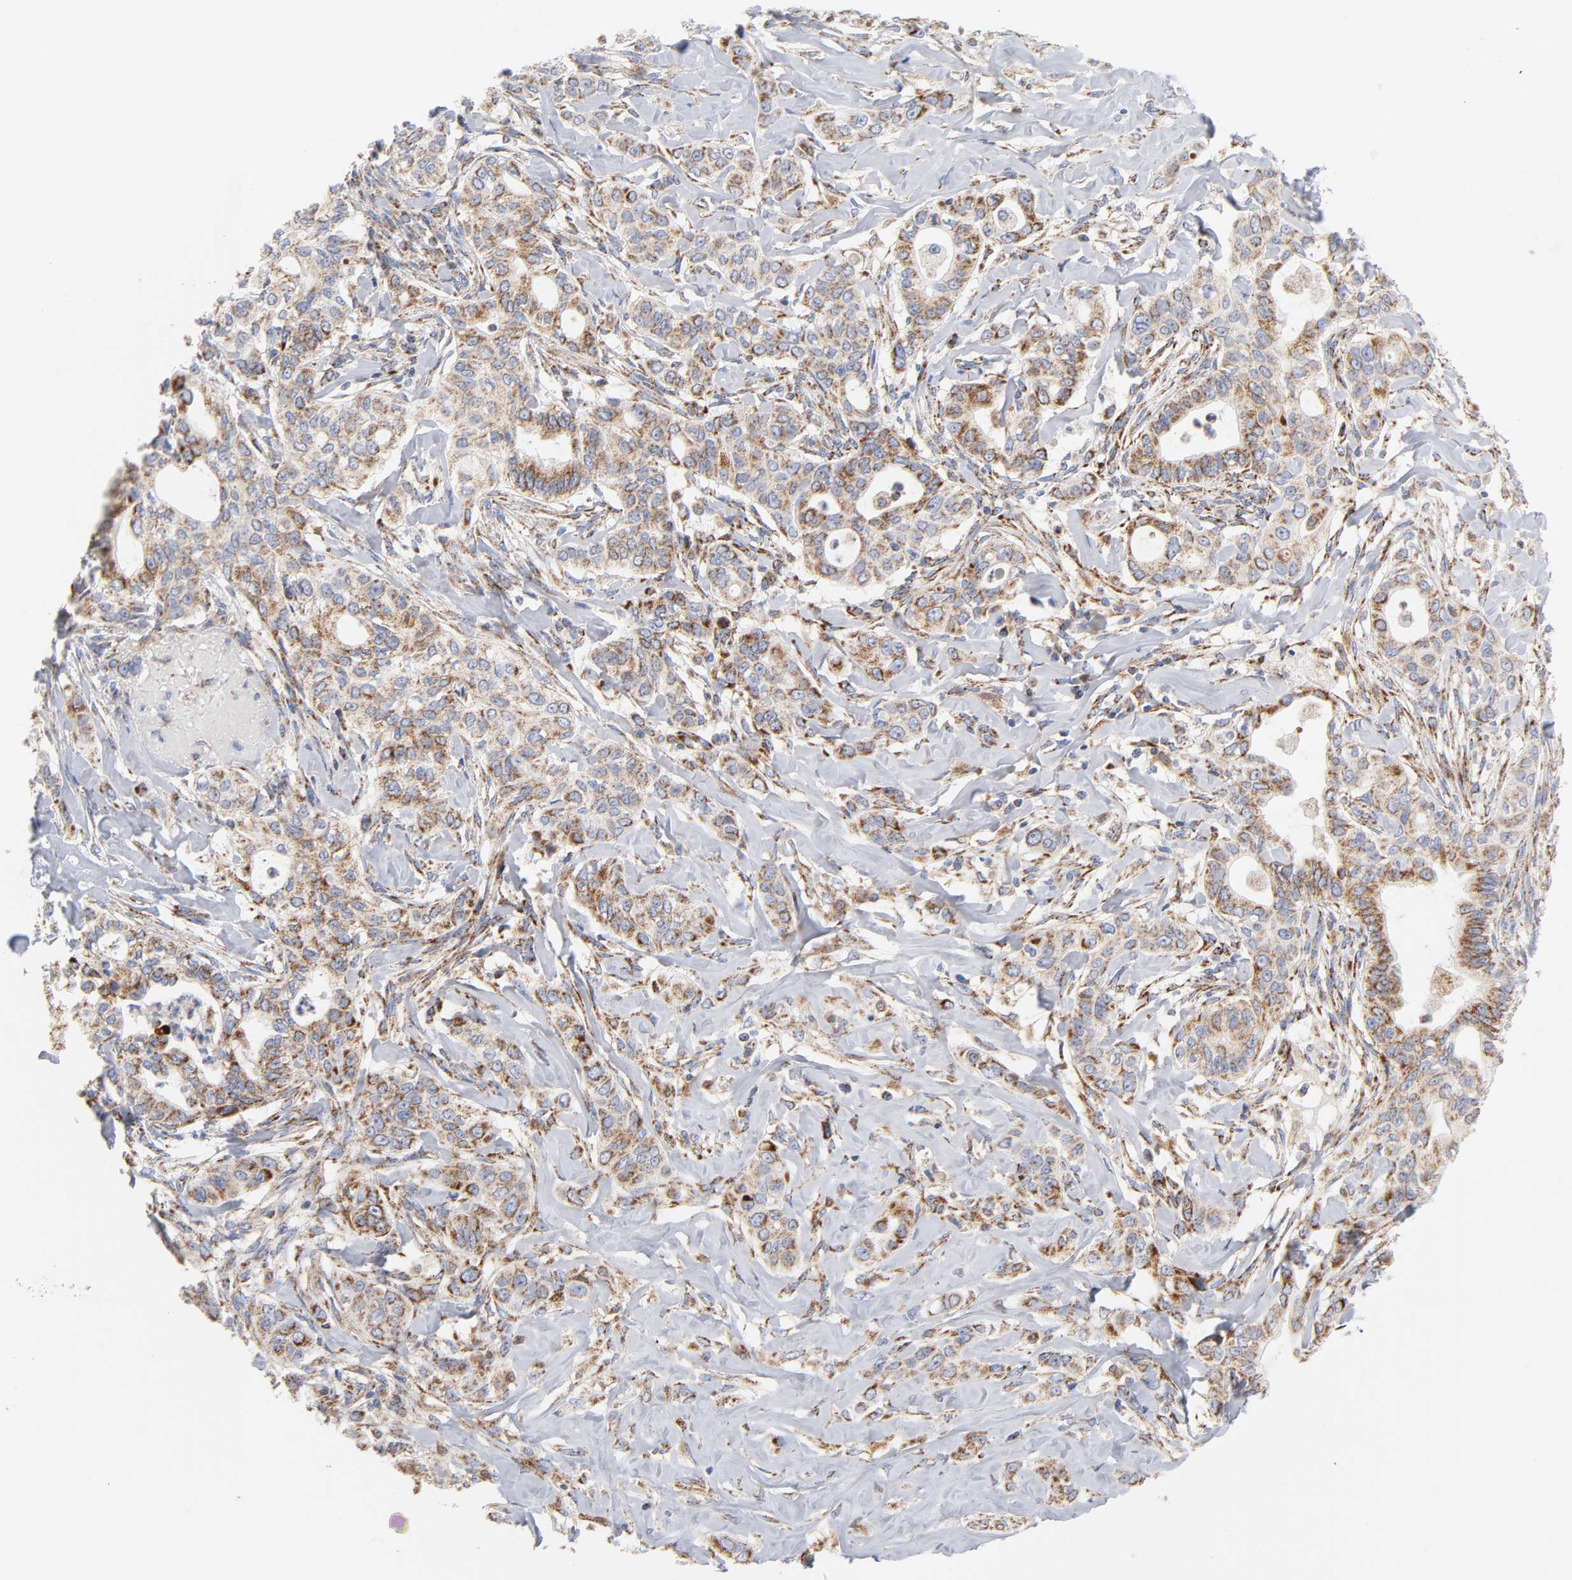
{"staining": {"intensity": "moderate", "quantity": ">75%", "location": "cytoplasmic/membranous,nuclear"}, "tissue": "liver cancer", "cell_type": "Tumor cells", "image_type": "cancer", "snomed": [{"axis": "morphology", "description": "Cholangiocarcinoma"}, {"axis": "topography", "description": "Liver"}], "caption": "Immunohistochemical staining of human liver cancer (cholangiocarcinoma) reveals medium levels of moderate cytoplasmic/membranous and nuclear protein staining in approximately >75% of tumor cells. (DAB (3,3'-diaminobenzidine) IHC with brightfield microscopy, high magnification).", "gene": "DIABLO", "patient": {"sex": "female", "age": 67}}